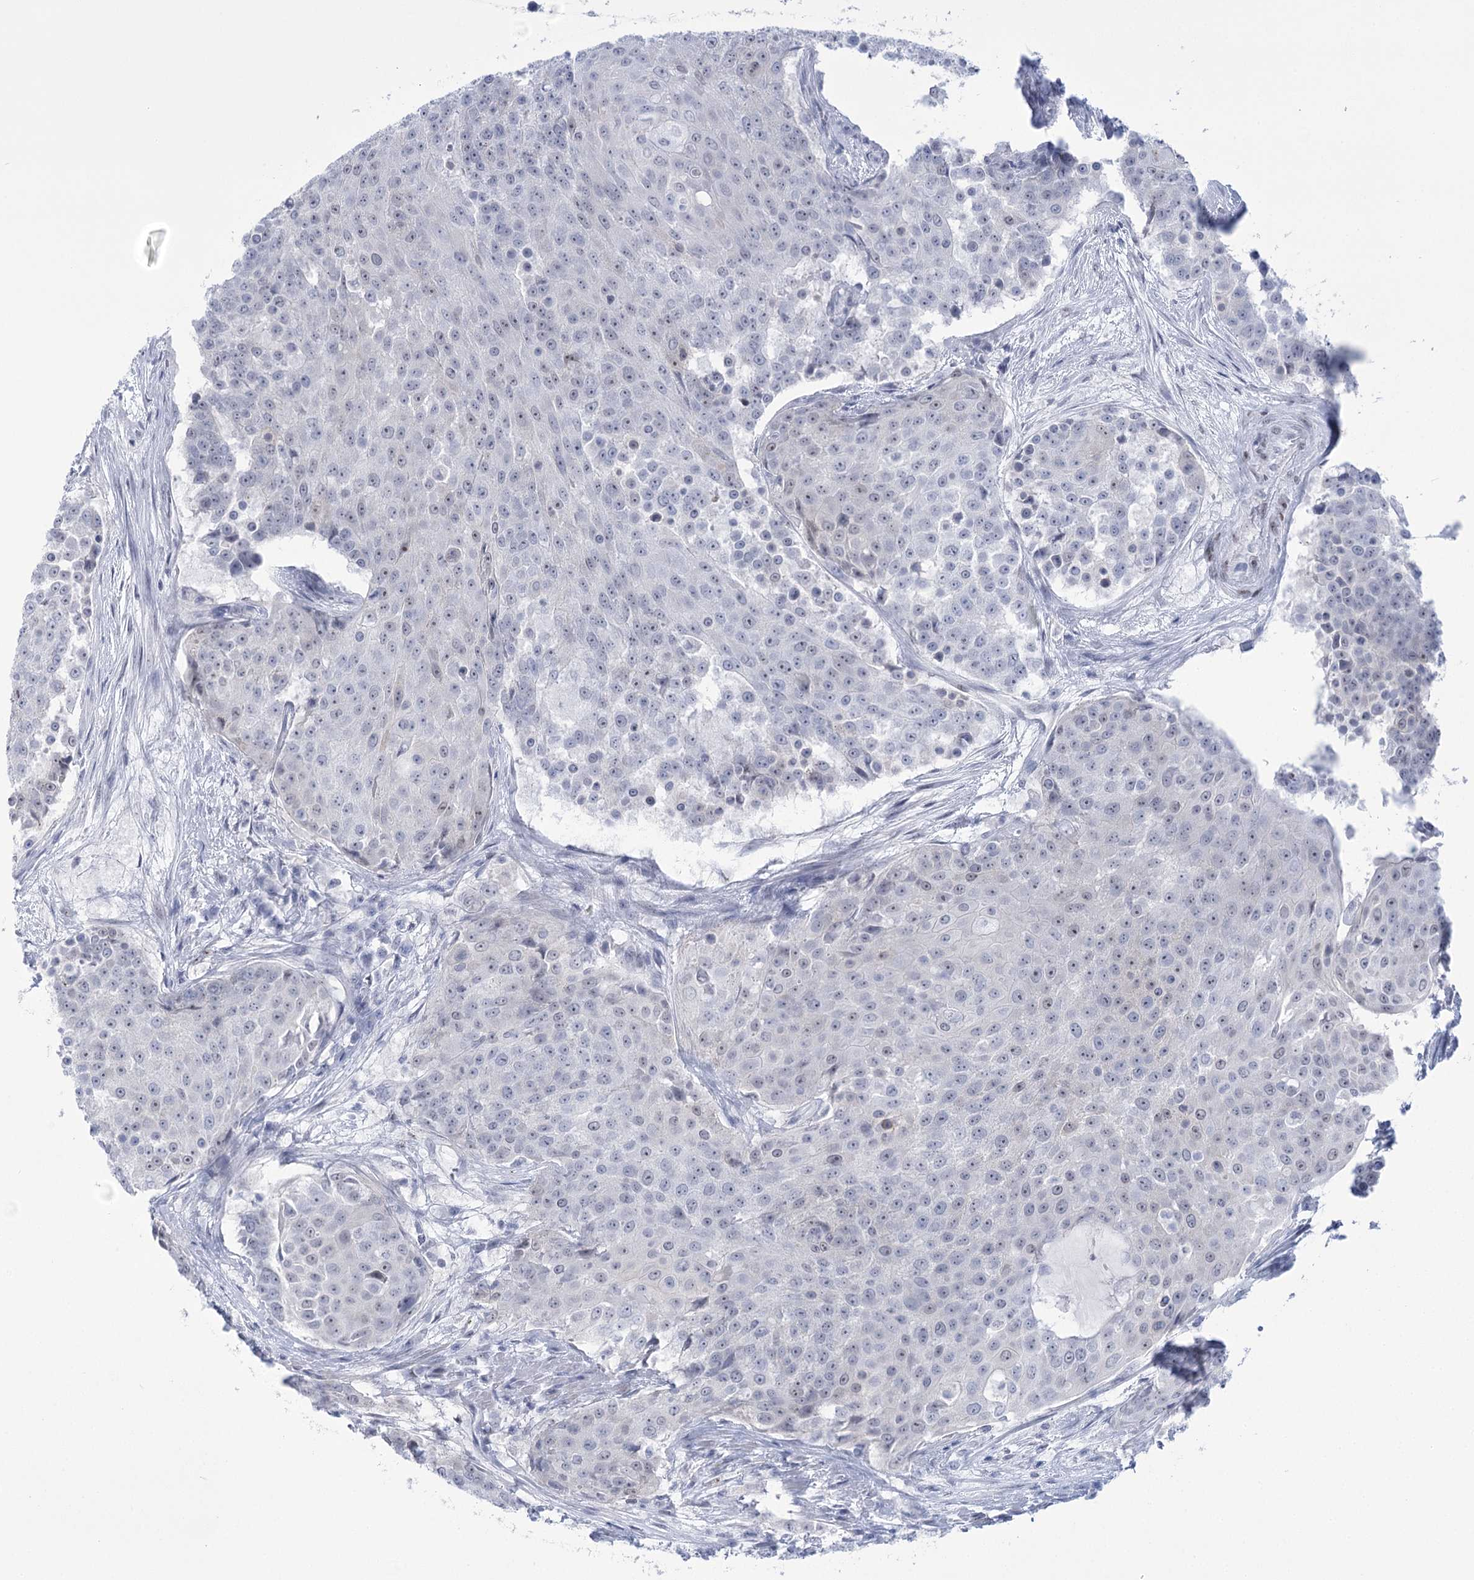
{"staining": {"intensity": "negative", "quantity": "none", "location": "none"}, "tissue": "urothelial cancer", "cell_type": "Tumor cells", "image_type": "cancer", "snomed": [{"axis": "morphology", "description": "Urothelial carcinoma, High grade"}, {"axis": "topography", "description": "Urinary bladder"}], "caption": "DAB immunohistochemical staining of human urothelial cancer reveals no significant staining in tumor cells. (Brightfield microscopy of DAB immunohistochemistry (IHC) at high magnification).", "gene": "HORMAD1", "patient": {"sex": "female", "age": 63}}